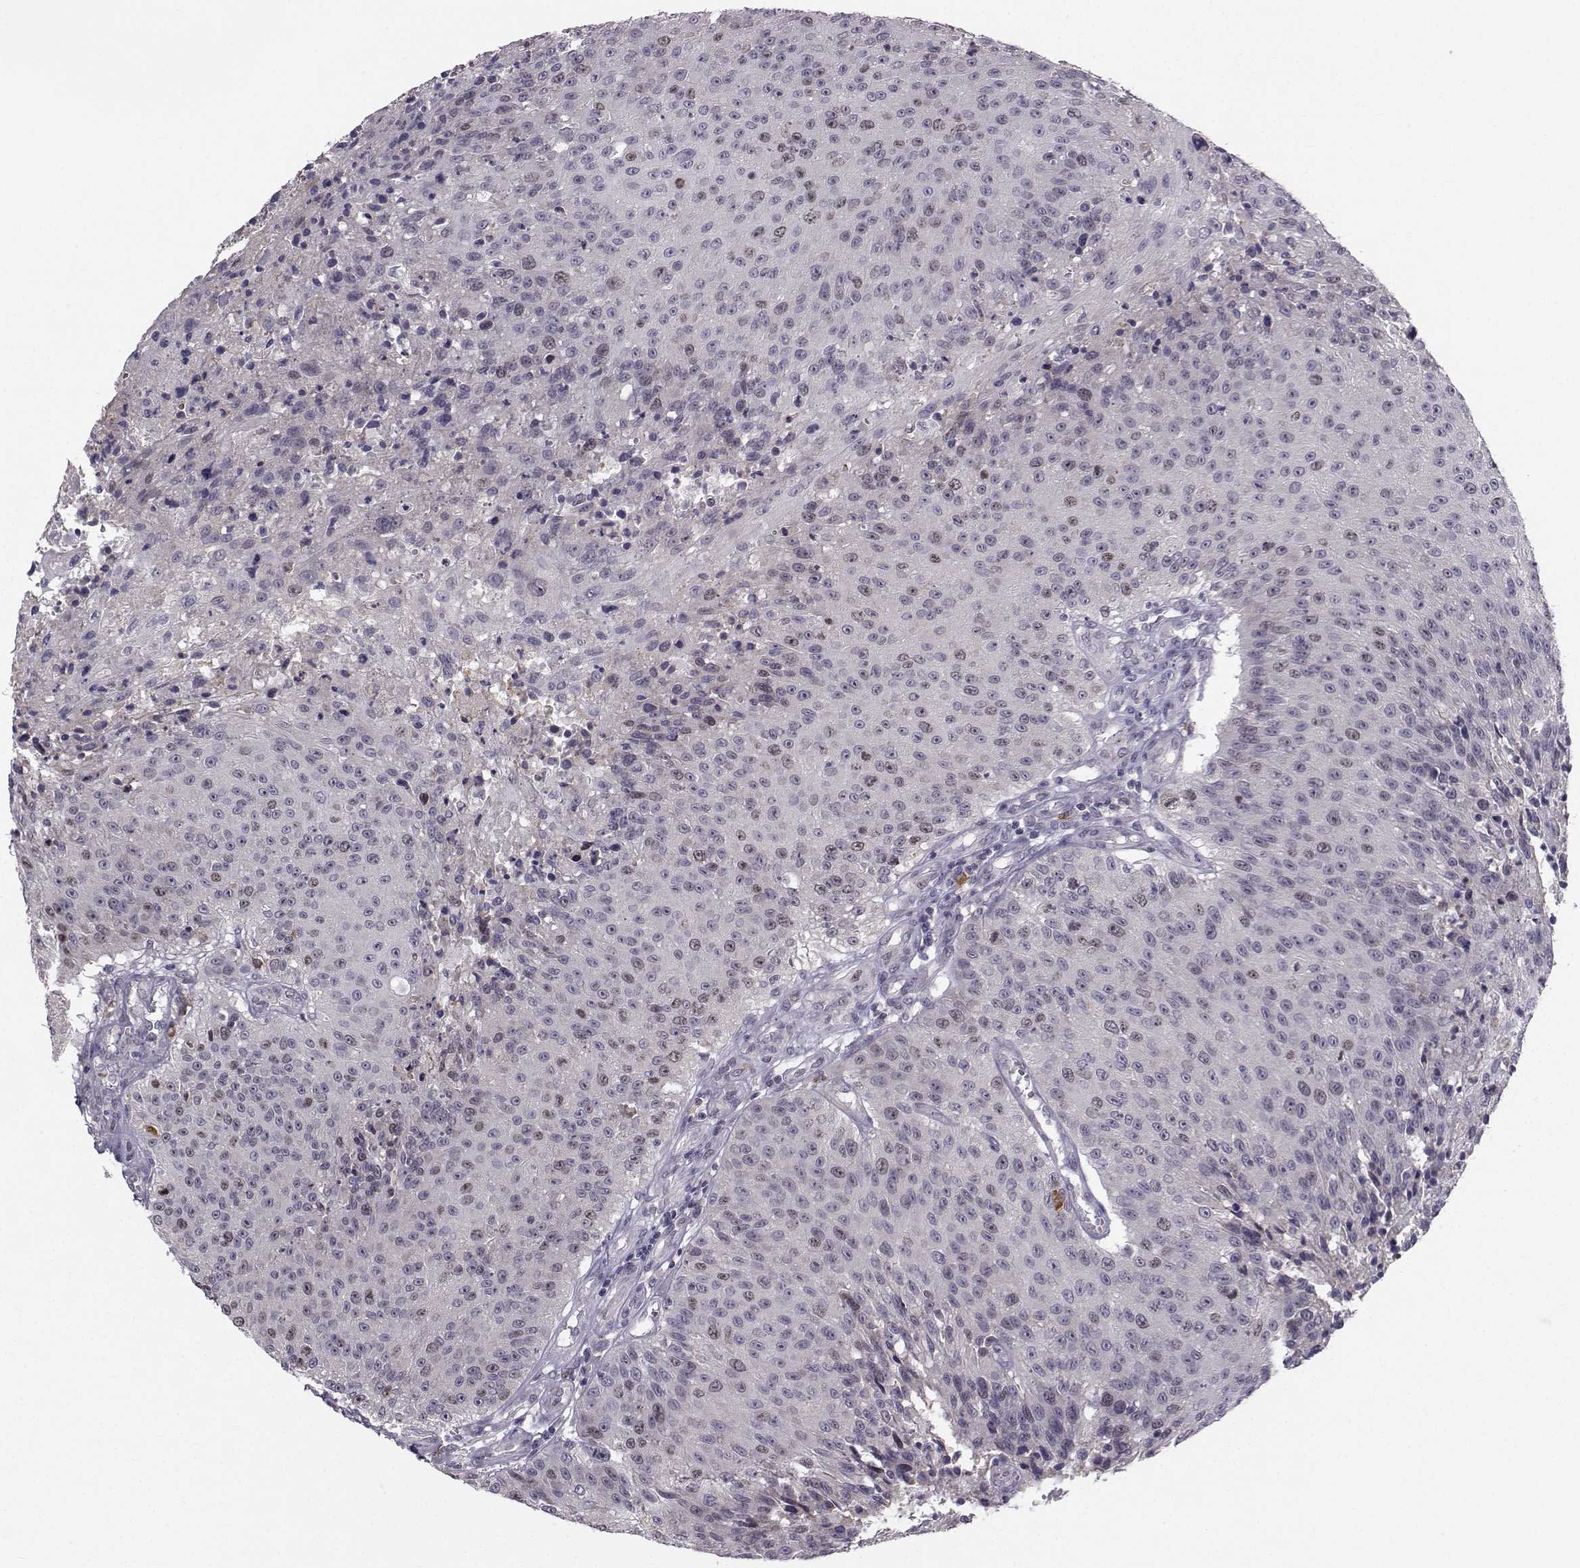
{"staining": {"intensity": "negative", "quantity": "none", "location": "none"}, "tissue": "urothelial cancer", "cell_type": "Tumor cells", "image_type": "cancer", "snomed": [{"axis": "morphology", "description": "Urothelial carcinoma, NOS"}, {"axis": "topography", "description": "Urinary bladder"}], "caption": "The image reveals no staining of tumor cells in transitional cell carcinoma.", "gene": "LRP8", "patient": {"sex": "male", "age": 55}}